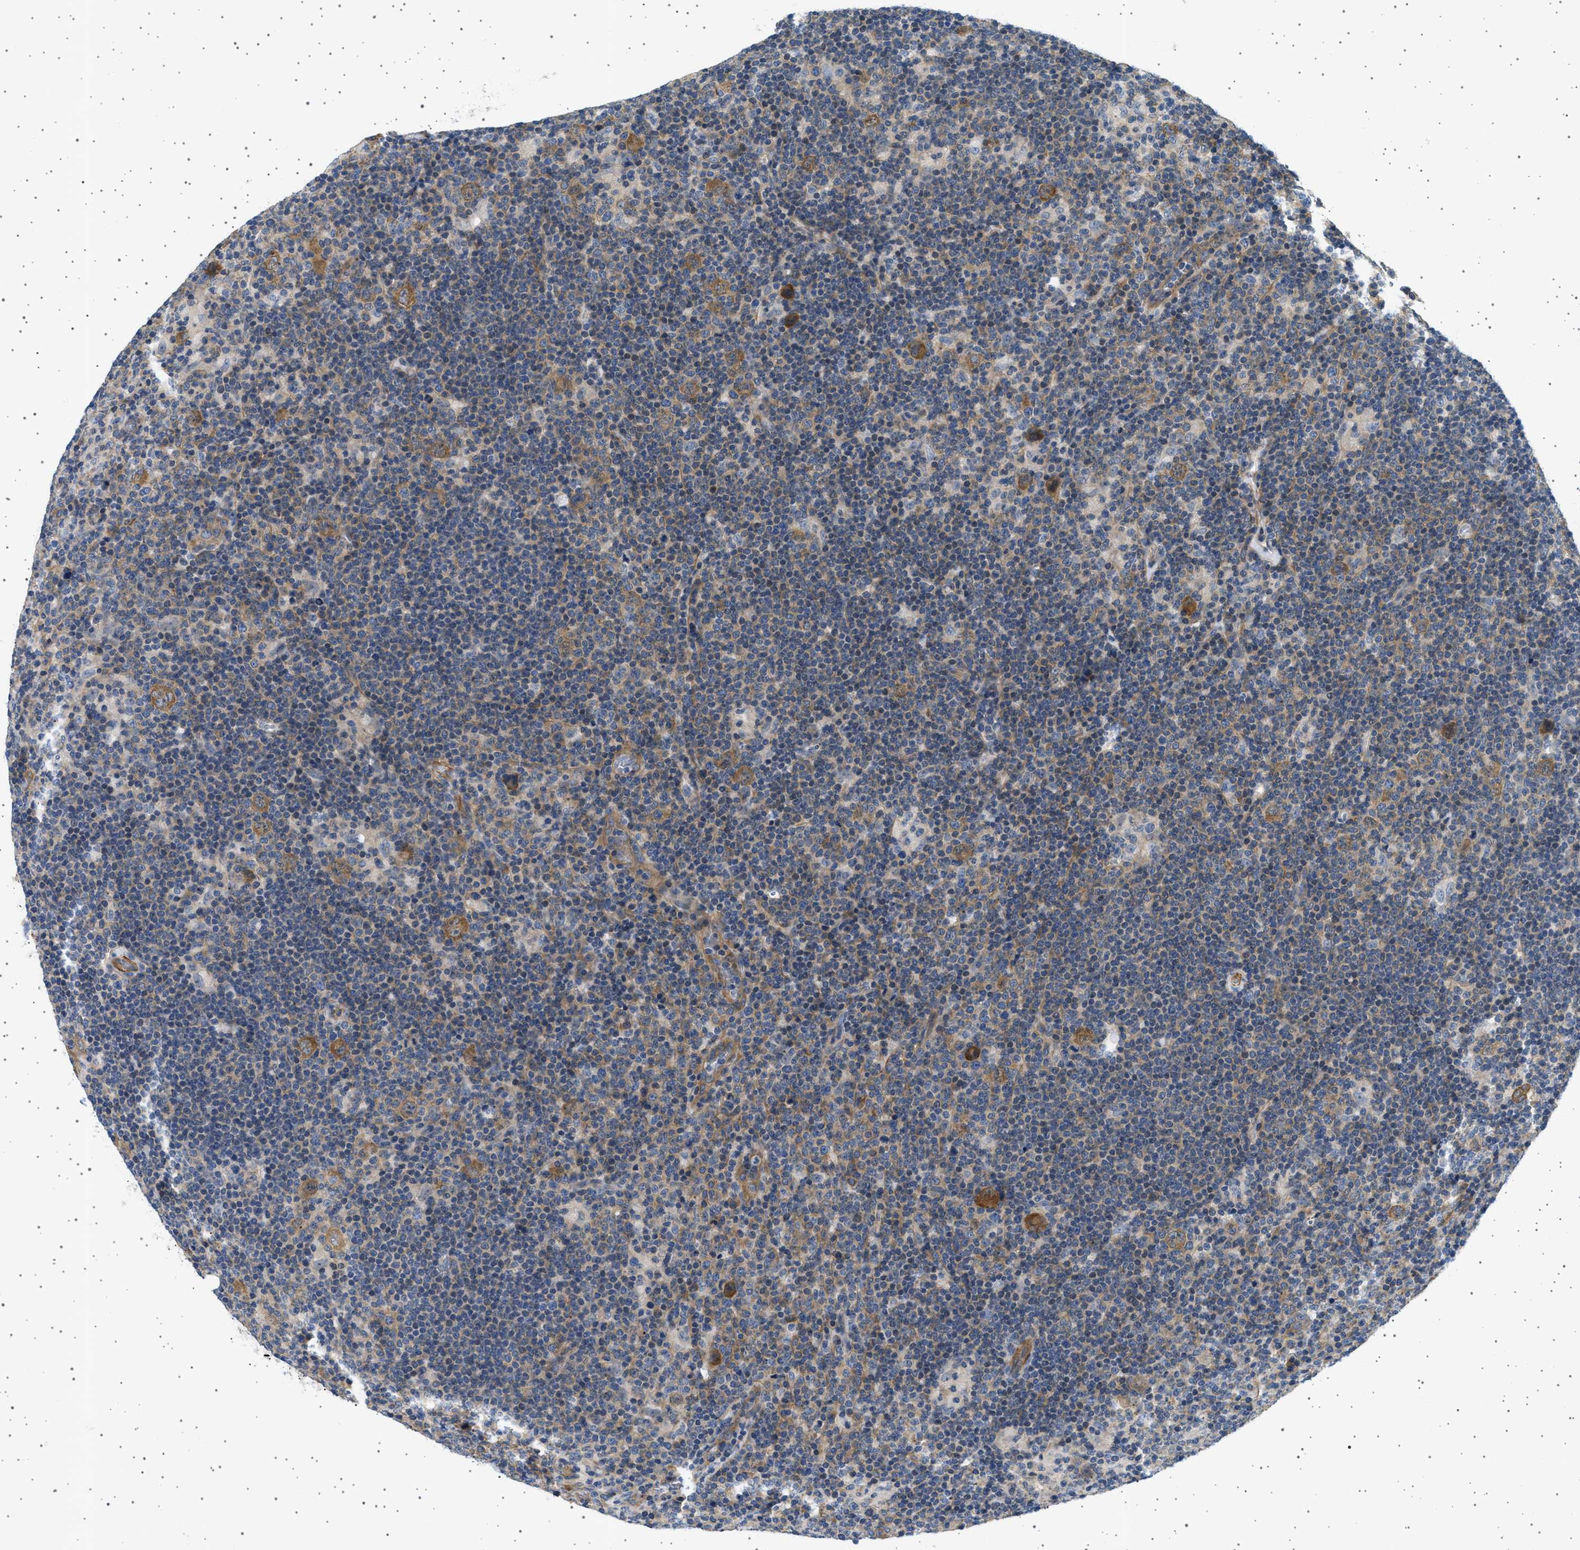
{"staining": {"intensity": "moderate", "quantity": ">75%", "location": "cytoplasmic/membranous"}, "tissue": "lymphoma", "cell_type": "Tumor cells", "image_type": "cancer", "snomed": [{"axis": "morphology", "description": "Hodgkin's disease, NOS"}, {"axis": "topography", "description": "Lymph node"}], "caption": "Lymphoma tissue reveals moderate cytoplasmic/membranous expression in about >75% of tumor cells", "gene": "PLPP6", "patient": {"sex": "female", "age": 57}}